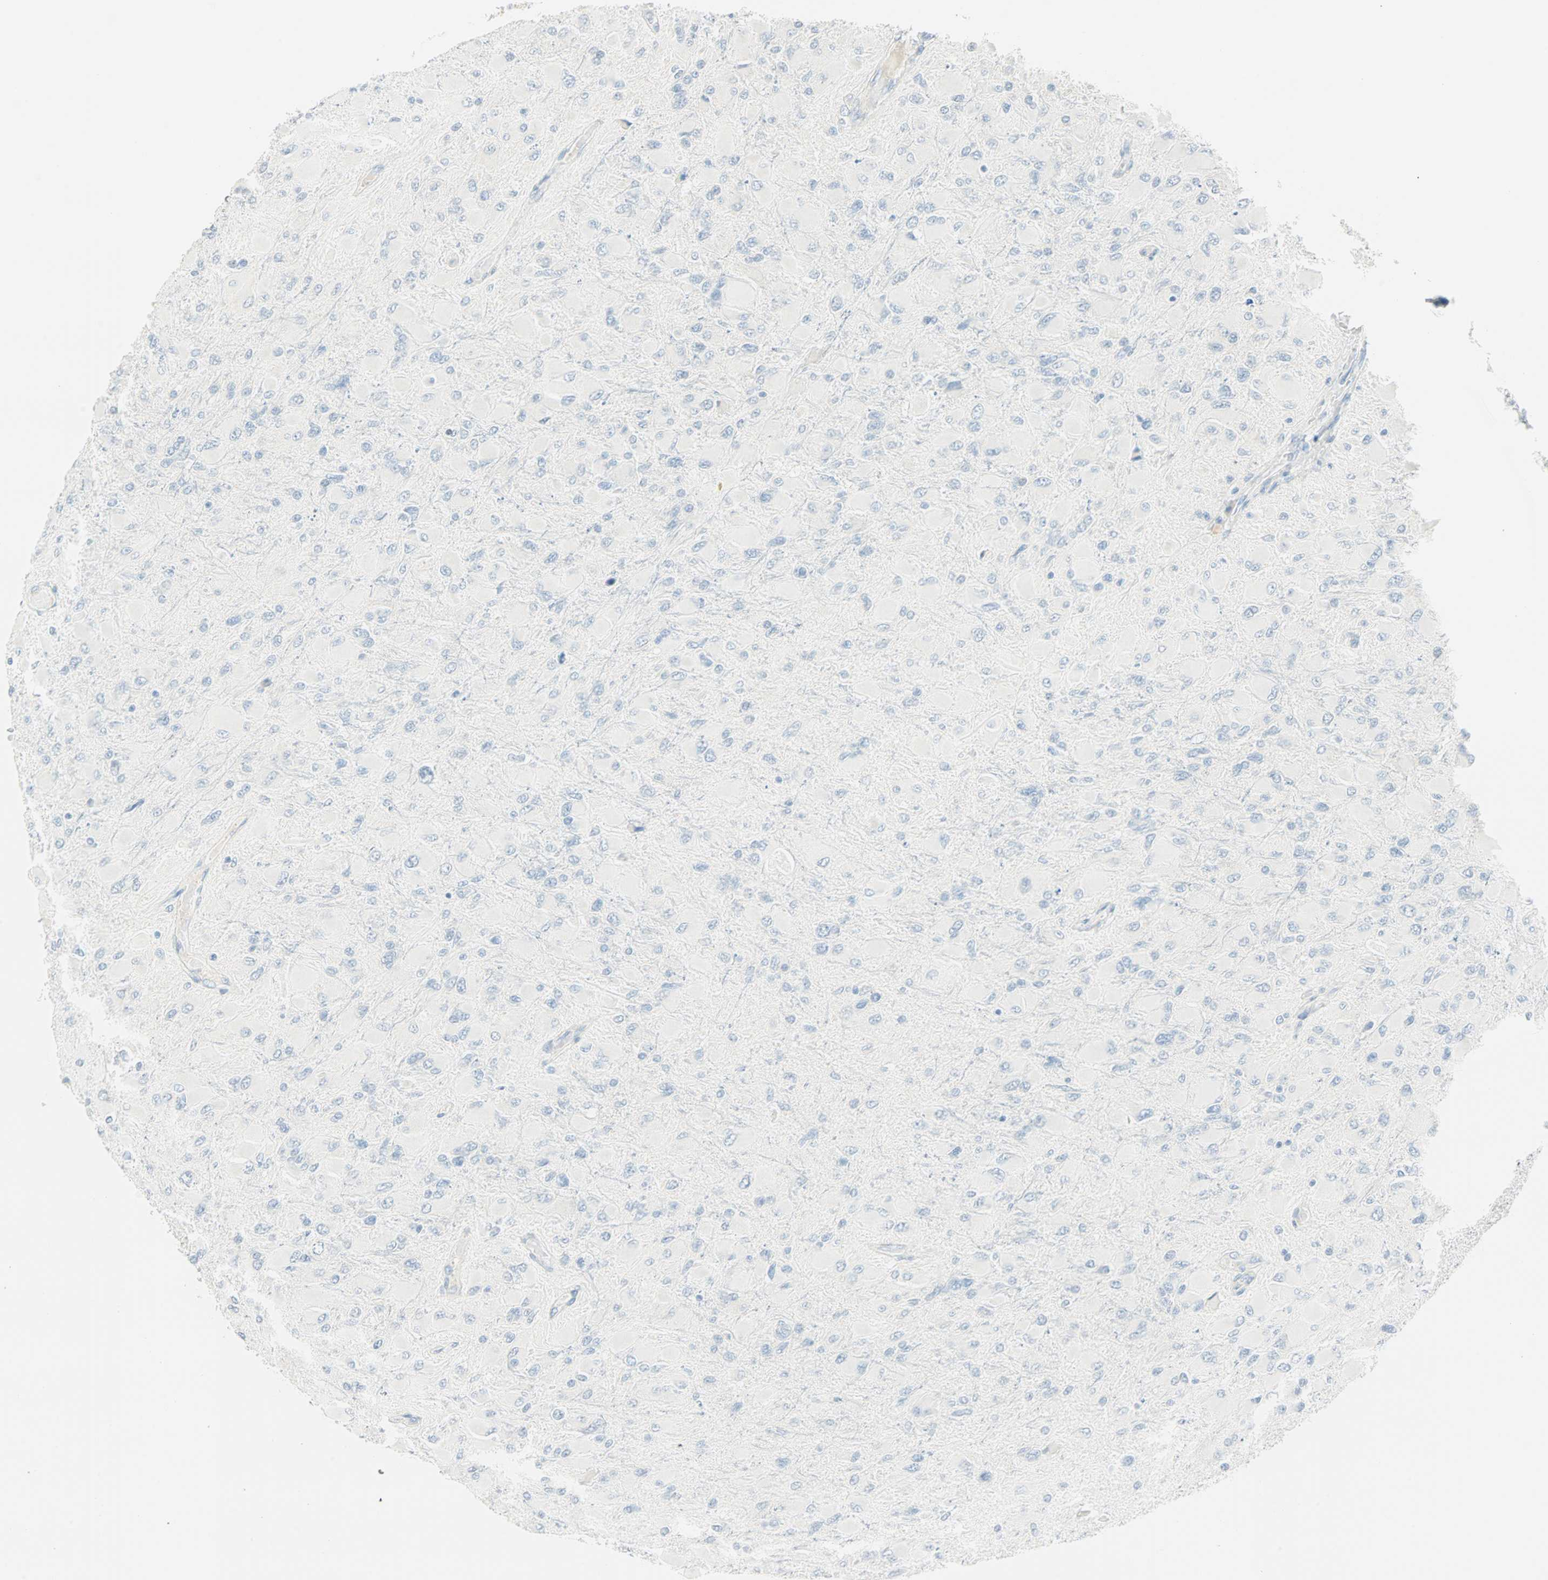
{"staining": {"intensity": "negative", "quantity": "none", "location": "none"}, "tissue": "glioma", "cell_type": "Tumor cells", "image_type": "cancer", "snomed": [{"axis": "morphology", "description": "Glioma, malignant, High grade"}, {"axis": "topography", "description": "Cerebral cortex"}], "caption": "The image demonstrates no staining of tumor cells in malignant glioma (high-grade).", "gene": "MLLT10", "patient": {"sex": "female", "age": 36}}